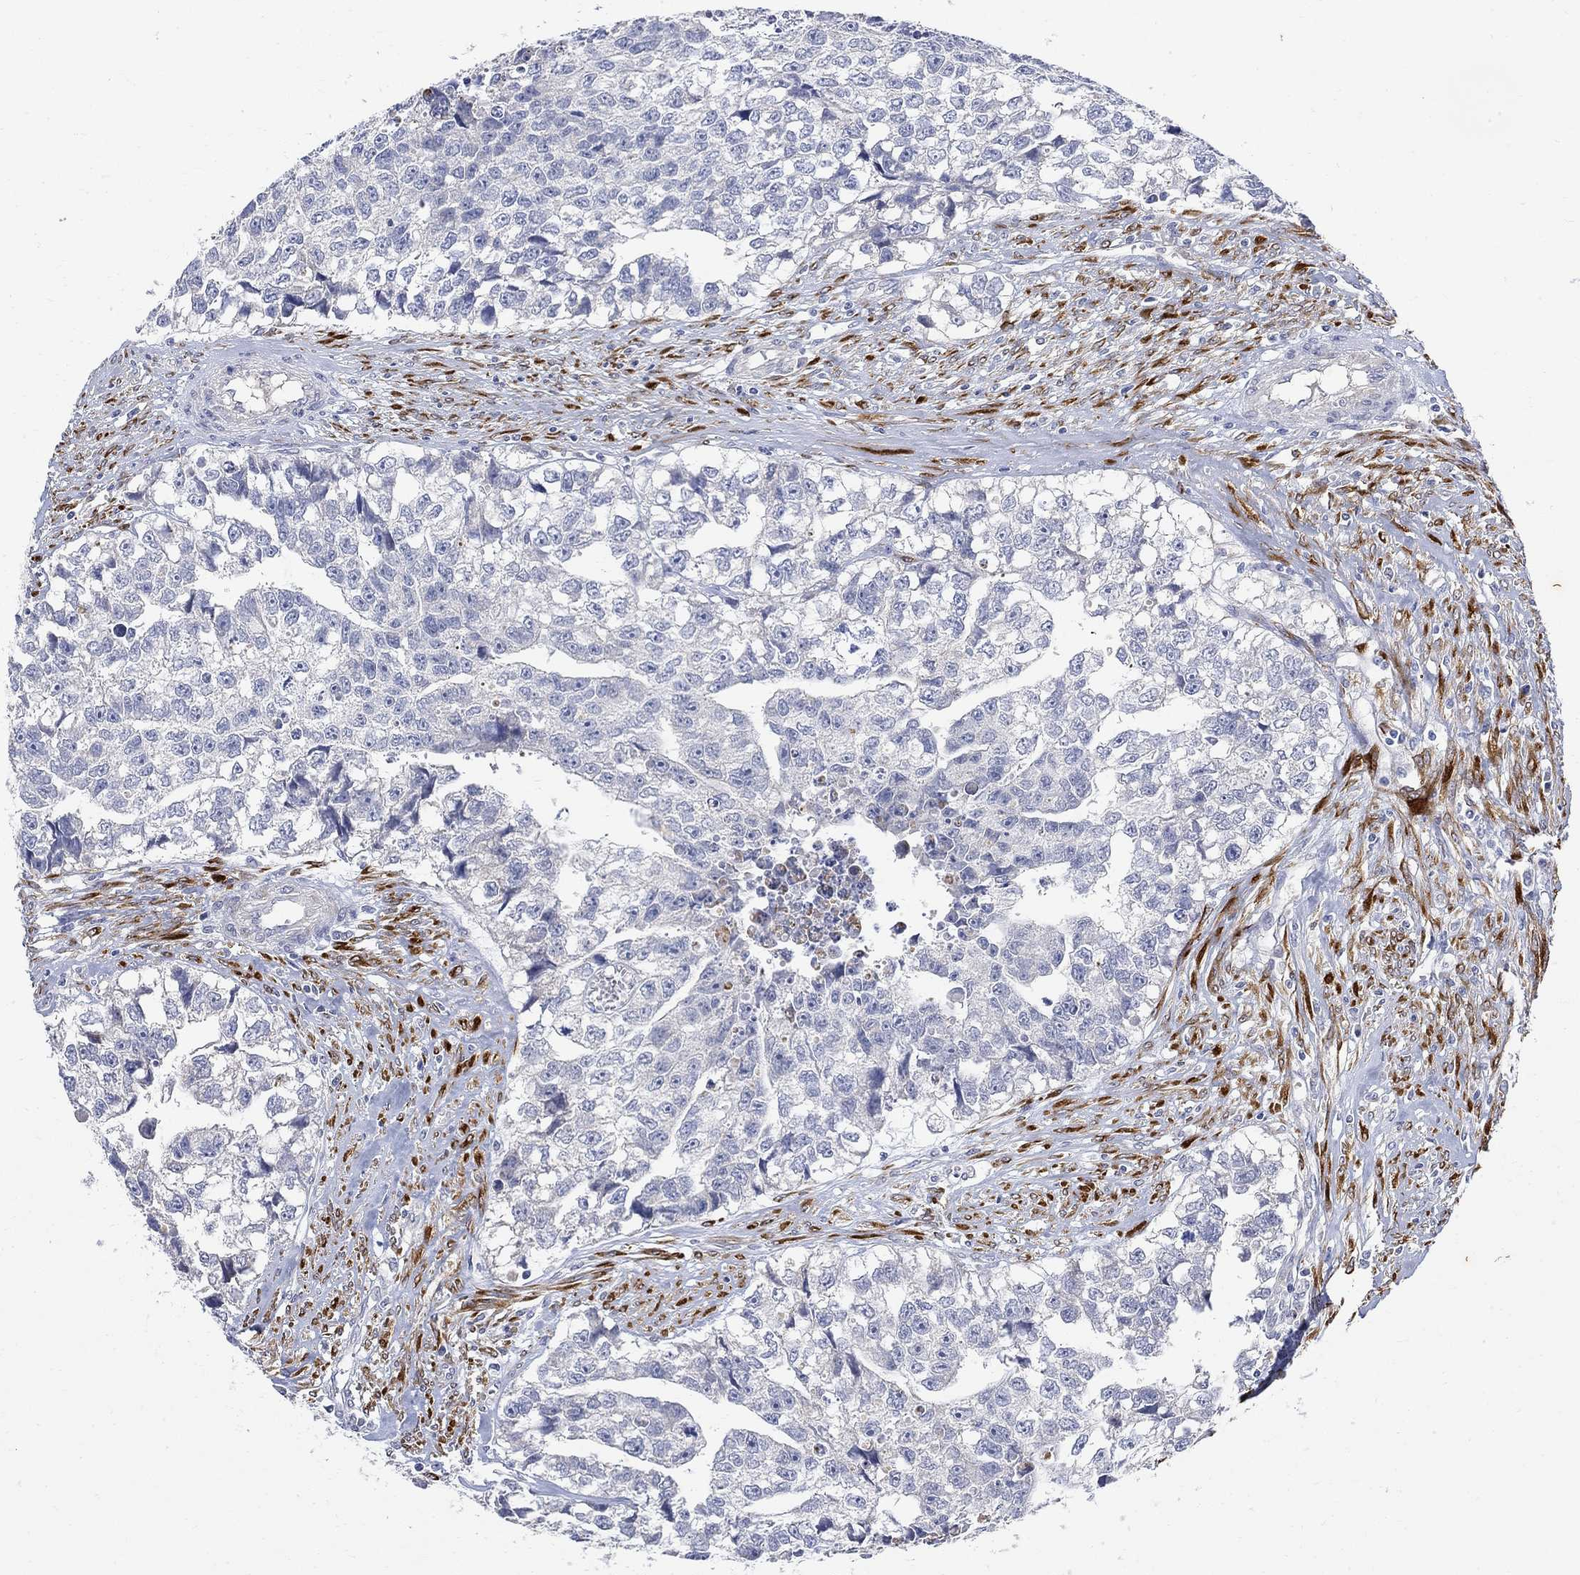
{"staining": {"intensity": "negative", "quantity": "none", "location": "none"}, "tissue": "testis cancer", "cell_type": "Tumor cells", "image_type": "cancer", "snomed": [{"axis": "morphology", "description": "Carcinoma, Embryonal, NOS"}, {"axis": "morphology", "description": "Teratoma, malignant, NOS"}, {"axis": "topography", "description": "Testis"}], "caption": "This photomicrograph is of malignant teratoma (testis) stained with immunohistochemistry (IHC) to label a protein in brown with the nuclei are counter-stained blue. There is no positivity in tumor cells.", "gene": "FNDC5", "patient": {"sex": "male", "age": 44}}